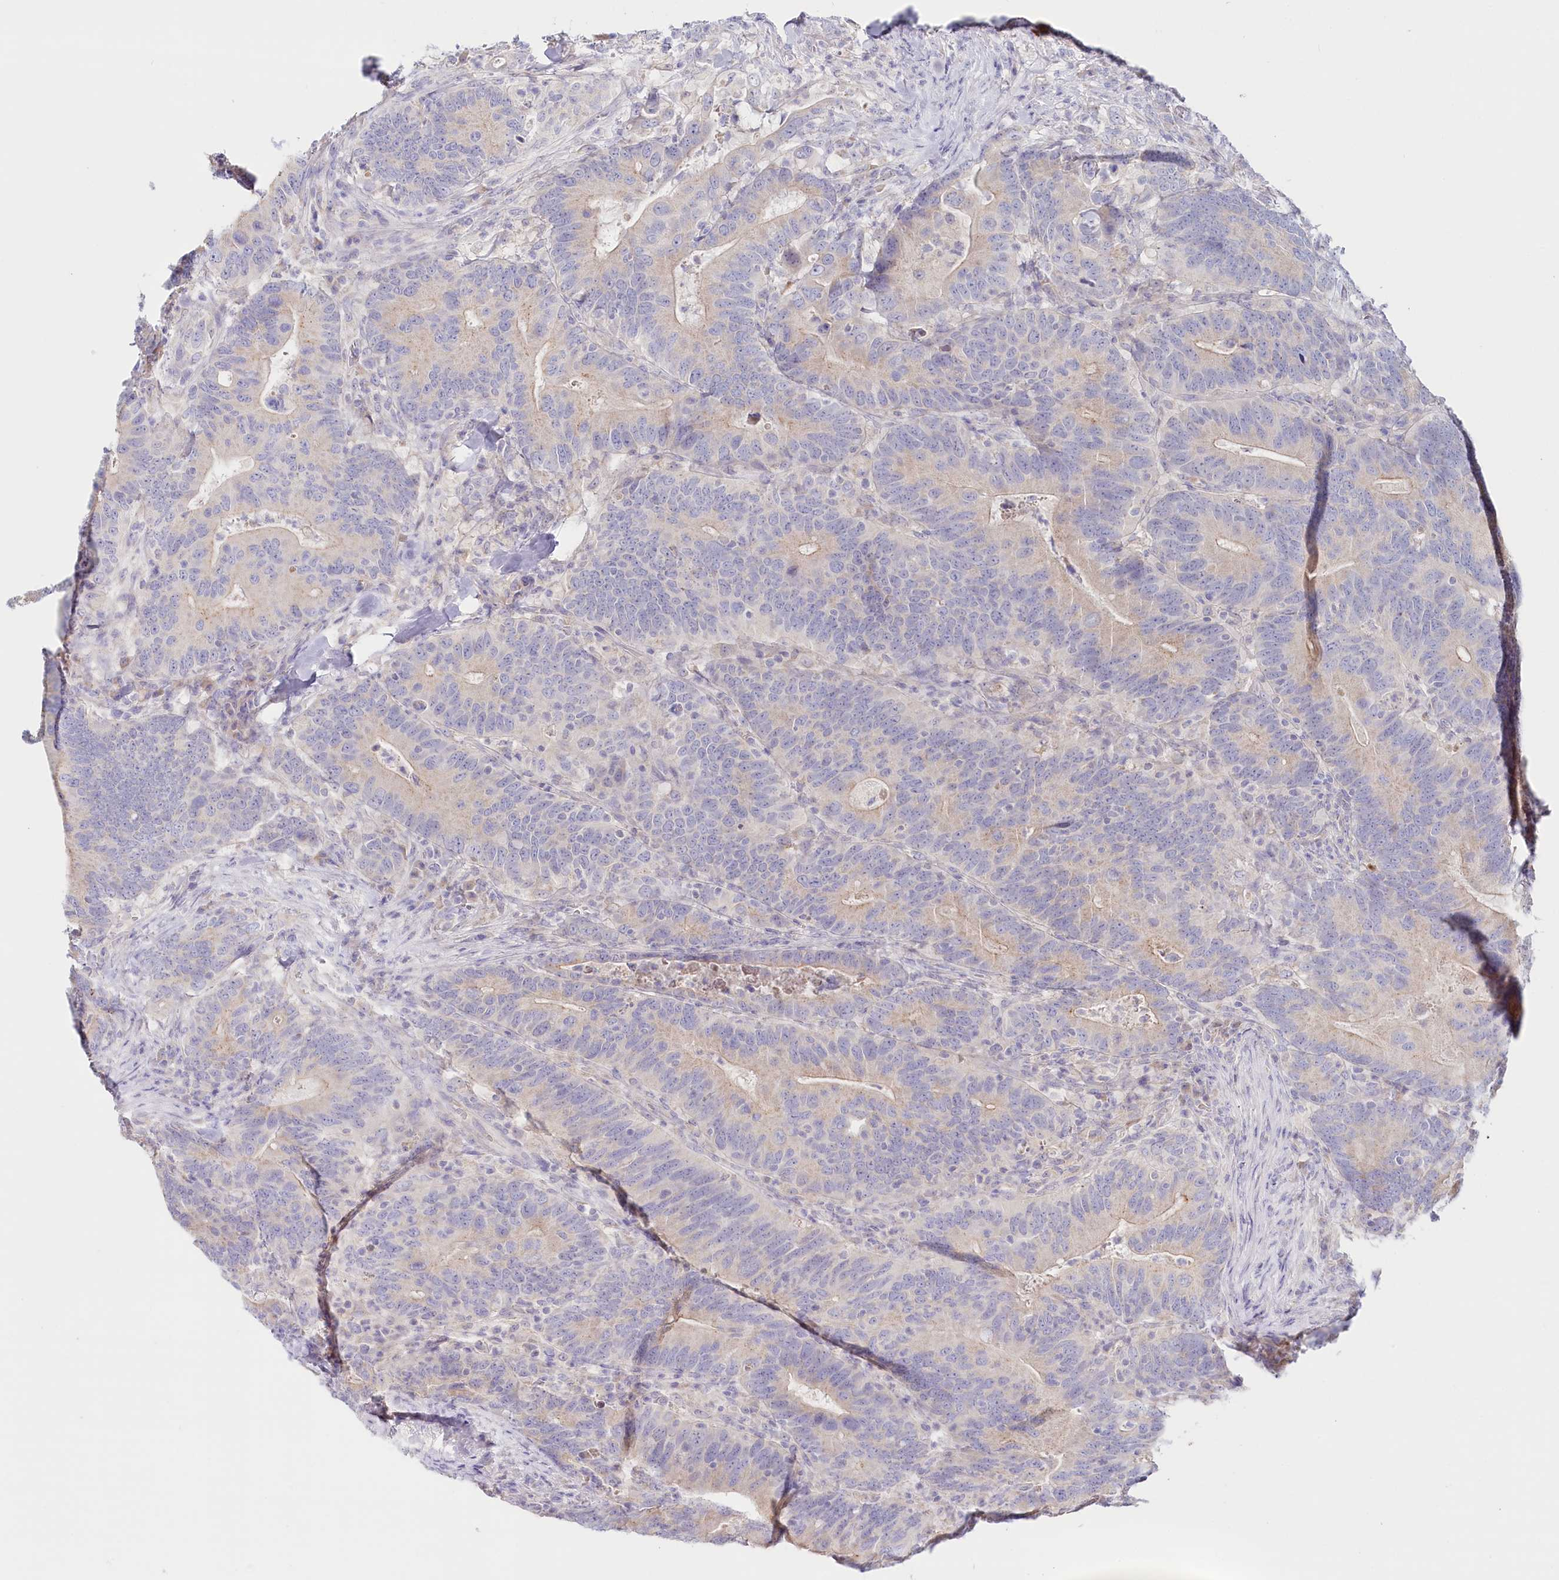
{"staining": {"intensity": "weak", "quantity": "<25%", "location": "cytoplasmic/membranous"}, "tissue": "colorectal cancer", "cell_type": "Tumor cells", "image_type": "cancer", "snomed": [{"axis": "morphology", "description": "Adenocarcinoma, NOS"}, {"axis": "topography", "description": "Colon"}], "caption": "Tumor cells show no significant protein expression in colorectal cancer. (Immunohistochemistry (ihc), brightfield microscopy, high magnification).", "gene": "PSAPL1", "patient": {"sex": "female", "age": 66}}